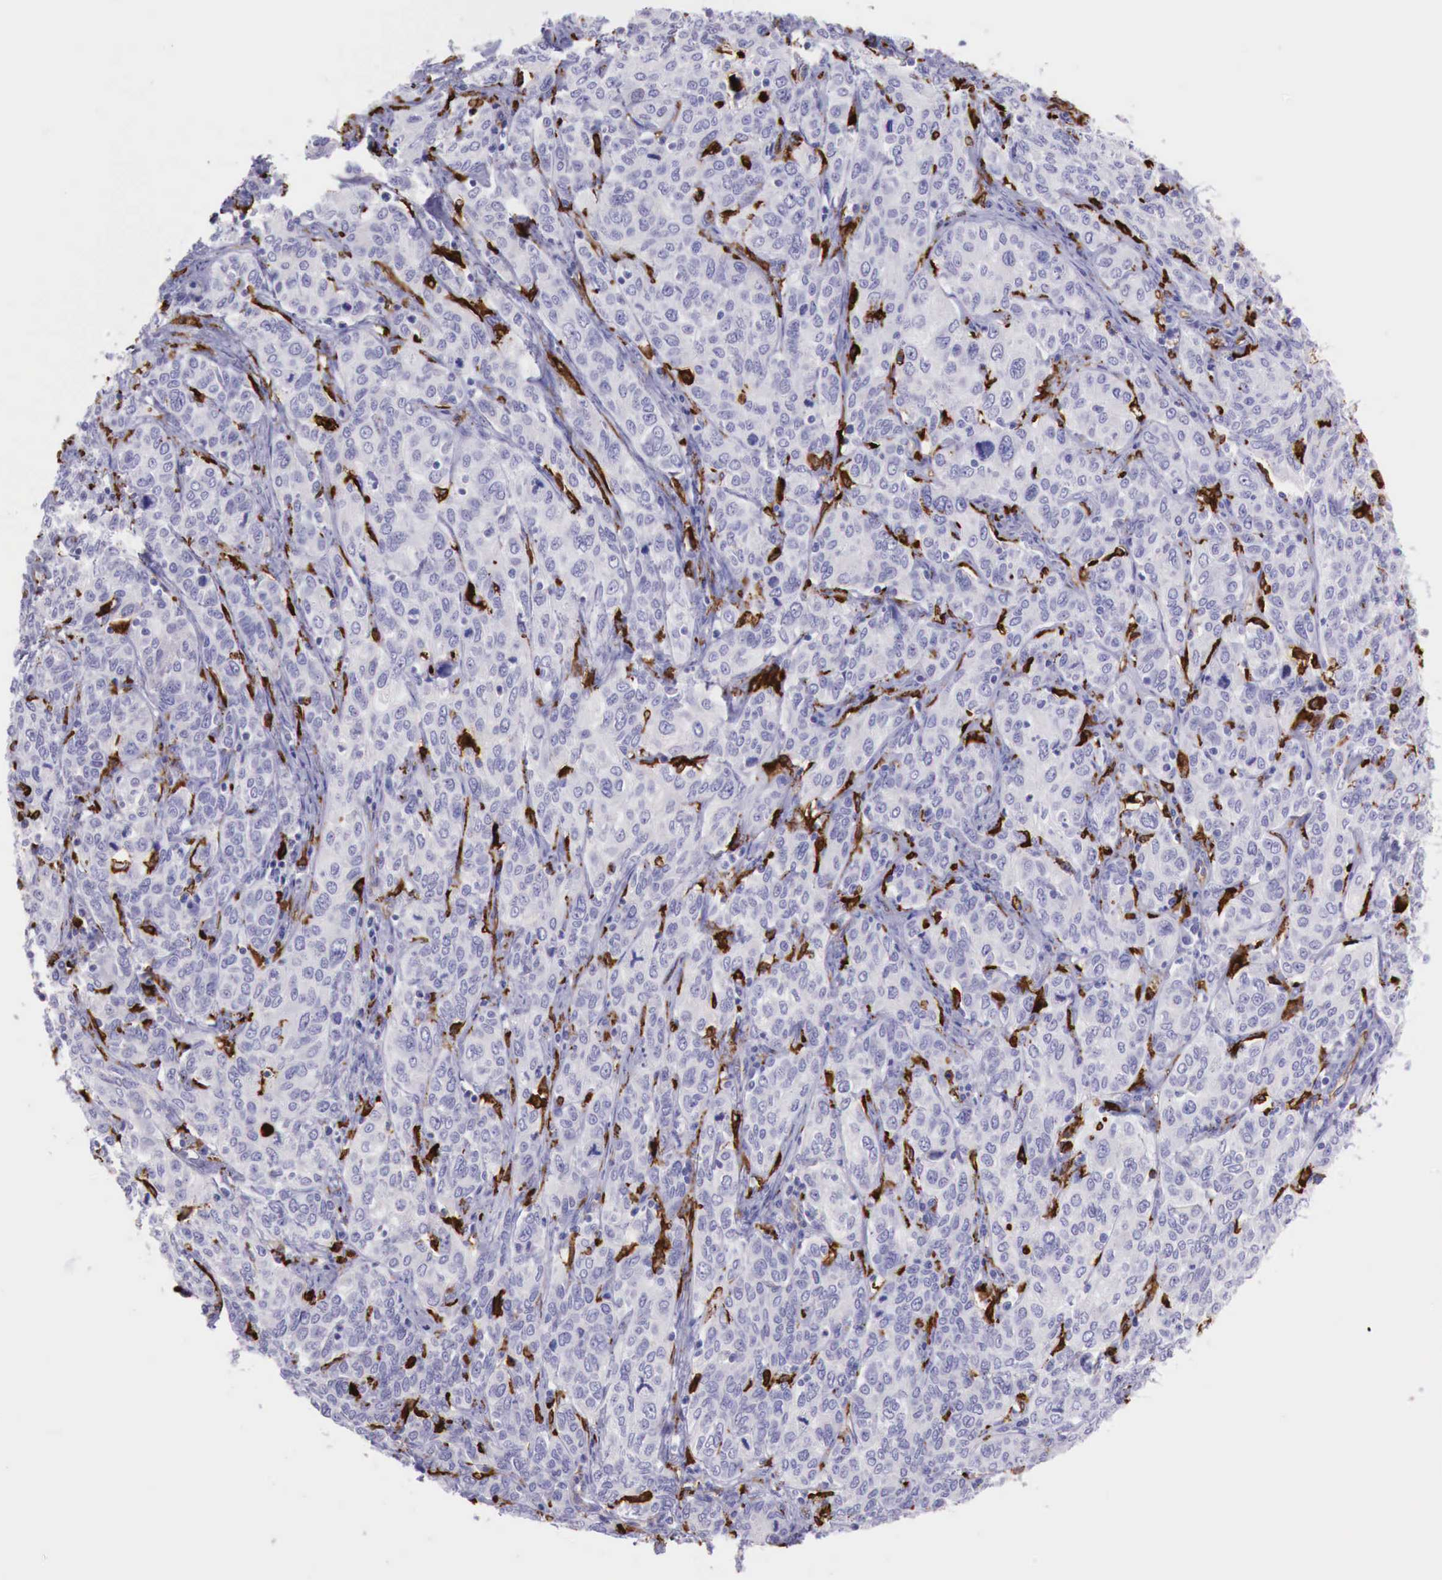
{"staining": {"intensity": "negative", "quantity": "none", "location": "none"}, "tissue": "cervical cancer", "cell_type": "Tumor cells", "image_type": "cancer", "snomed": [{"axis": "morphology", "description": "Squamous cell carcinoma, NOS"}, {"axis": "topography", "description": "Cervix"}], "caption": "Tumor cells show no significant positivity in cervical squamous cell carcinoma.", "gene": "MSR1", "patient": {"sex": "female", "age": 38}}